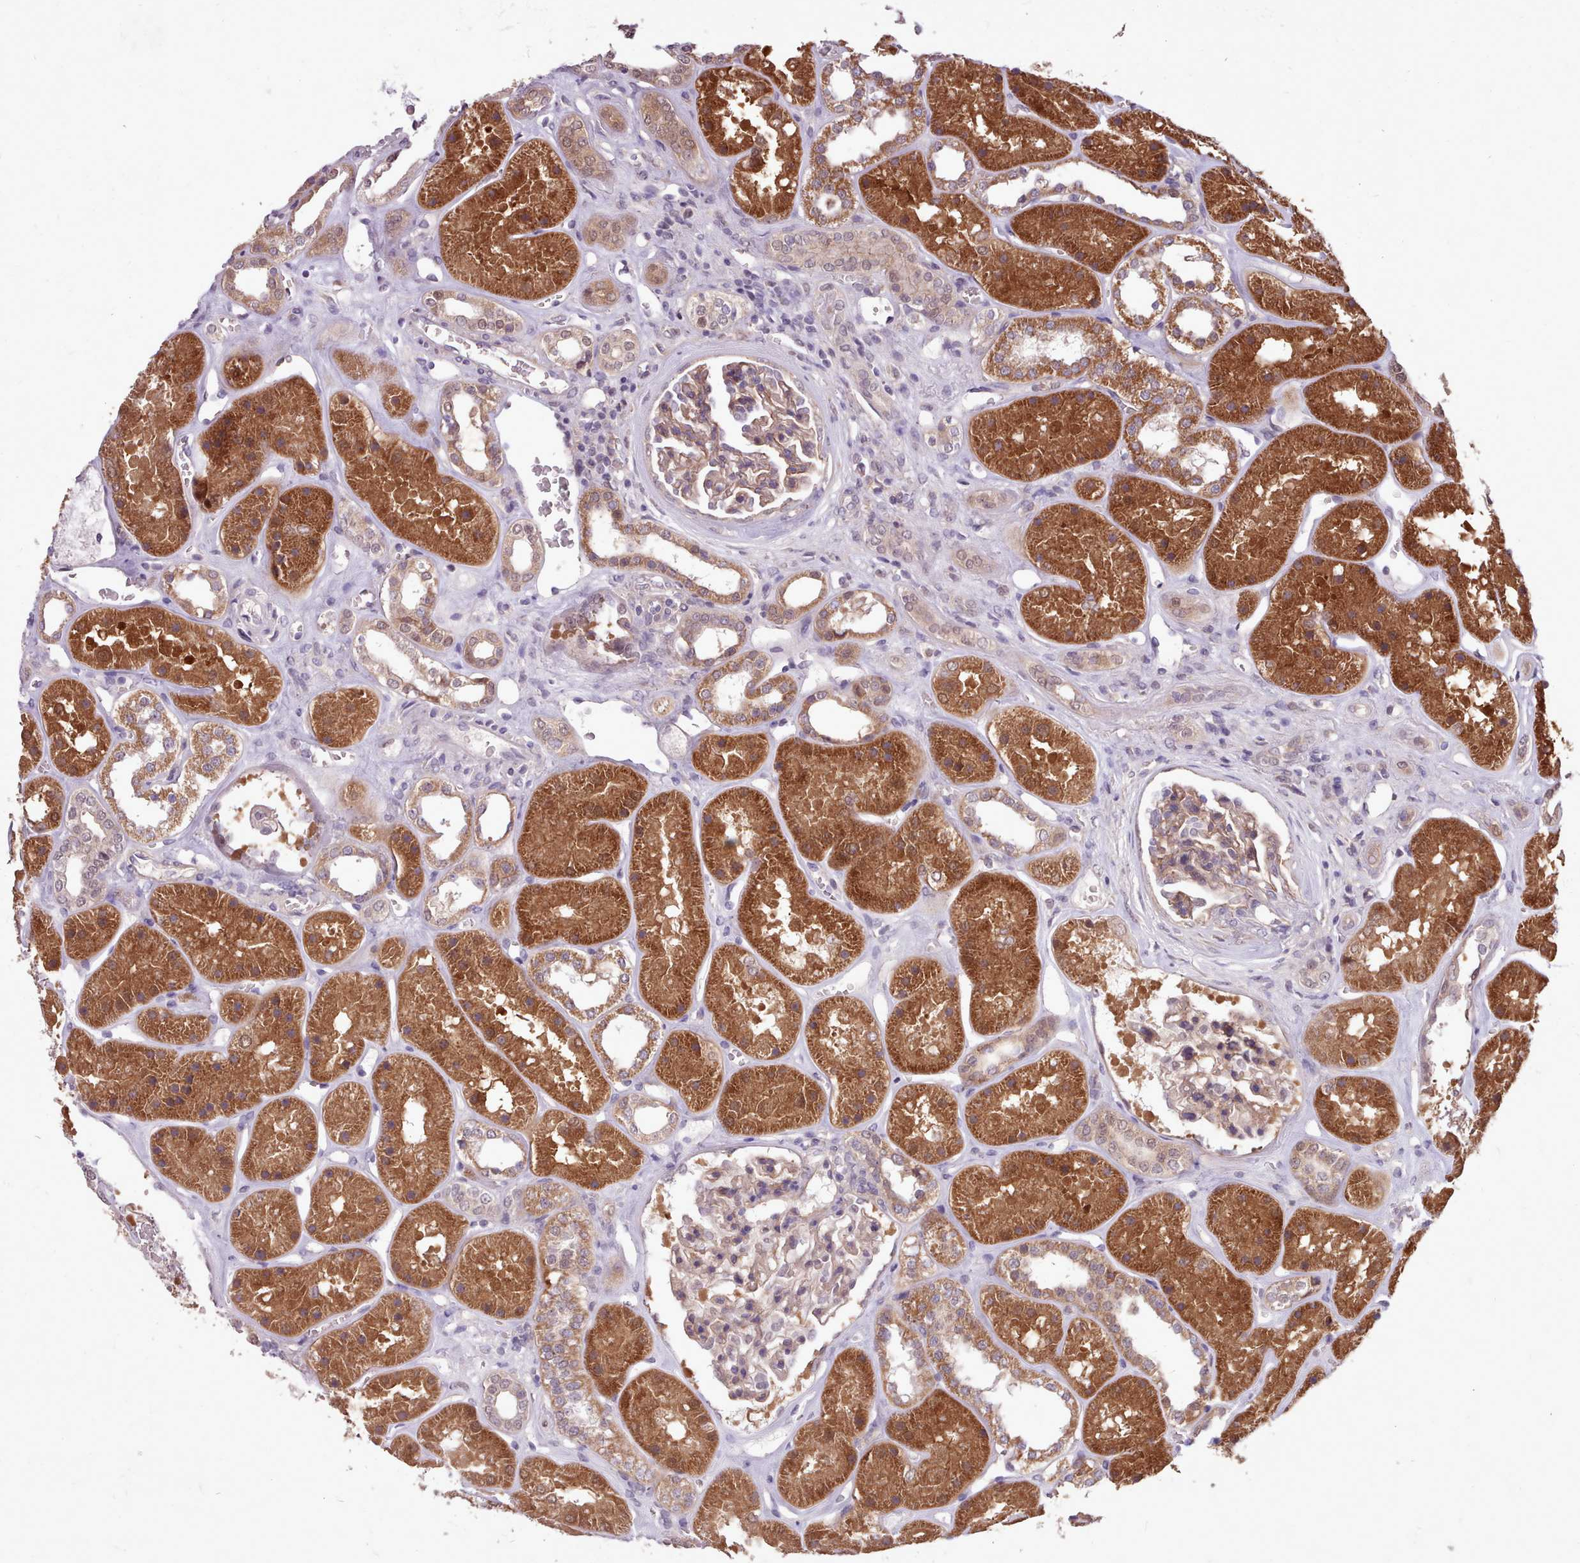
{"staining": {"intensity": "weak", "quantity": "25%-75%", "location": "cytoplasmic/membranous"}, "tissue": "kidney", "cell_type": "Cells in glomeruli", "image_type": "normal", "snomed": [{"axis": "morphology", "description": "Normal tissue, NOS"}, {"axis": "topography", "description": "Kidney"}], "caption": "The photomicrograph exhibits staining of unremarkable kidney, revealing weak cytoplasmic/membranous protein positivity (brown color) within cells in glomeruli.", "gene": "AHCY", "patient": {"sex": "female", "age": 41}}